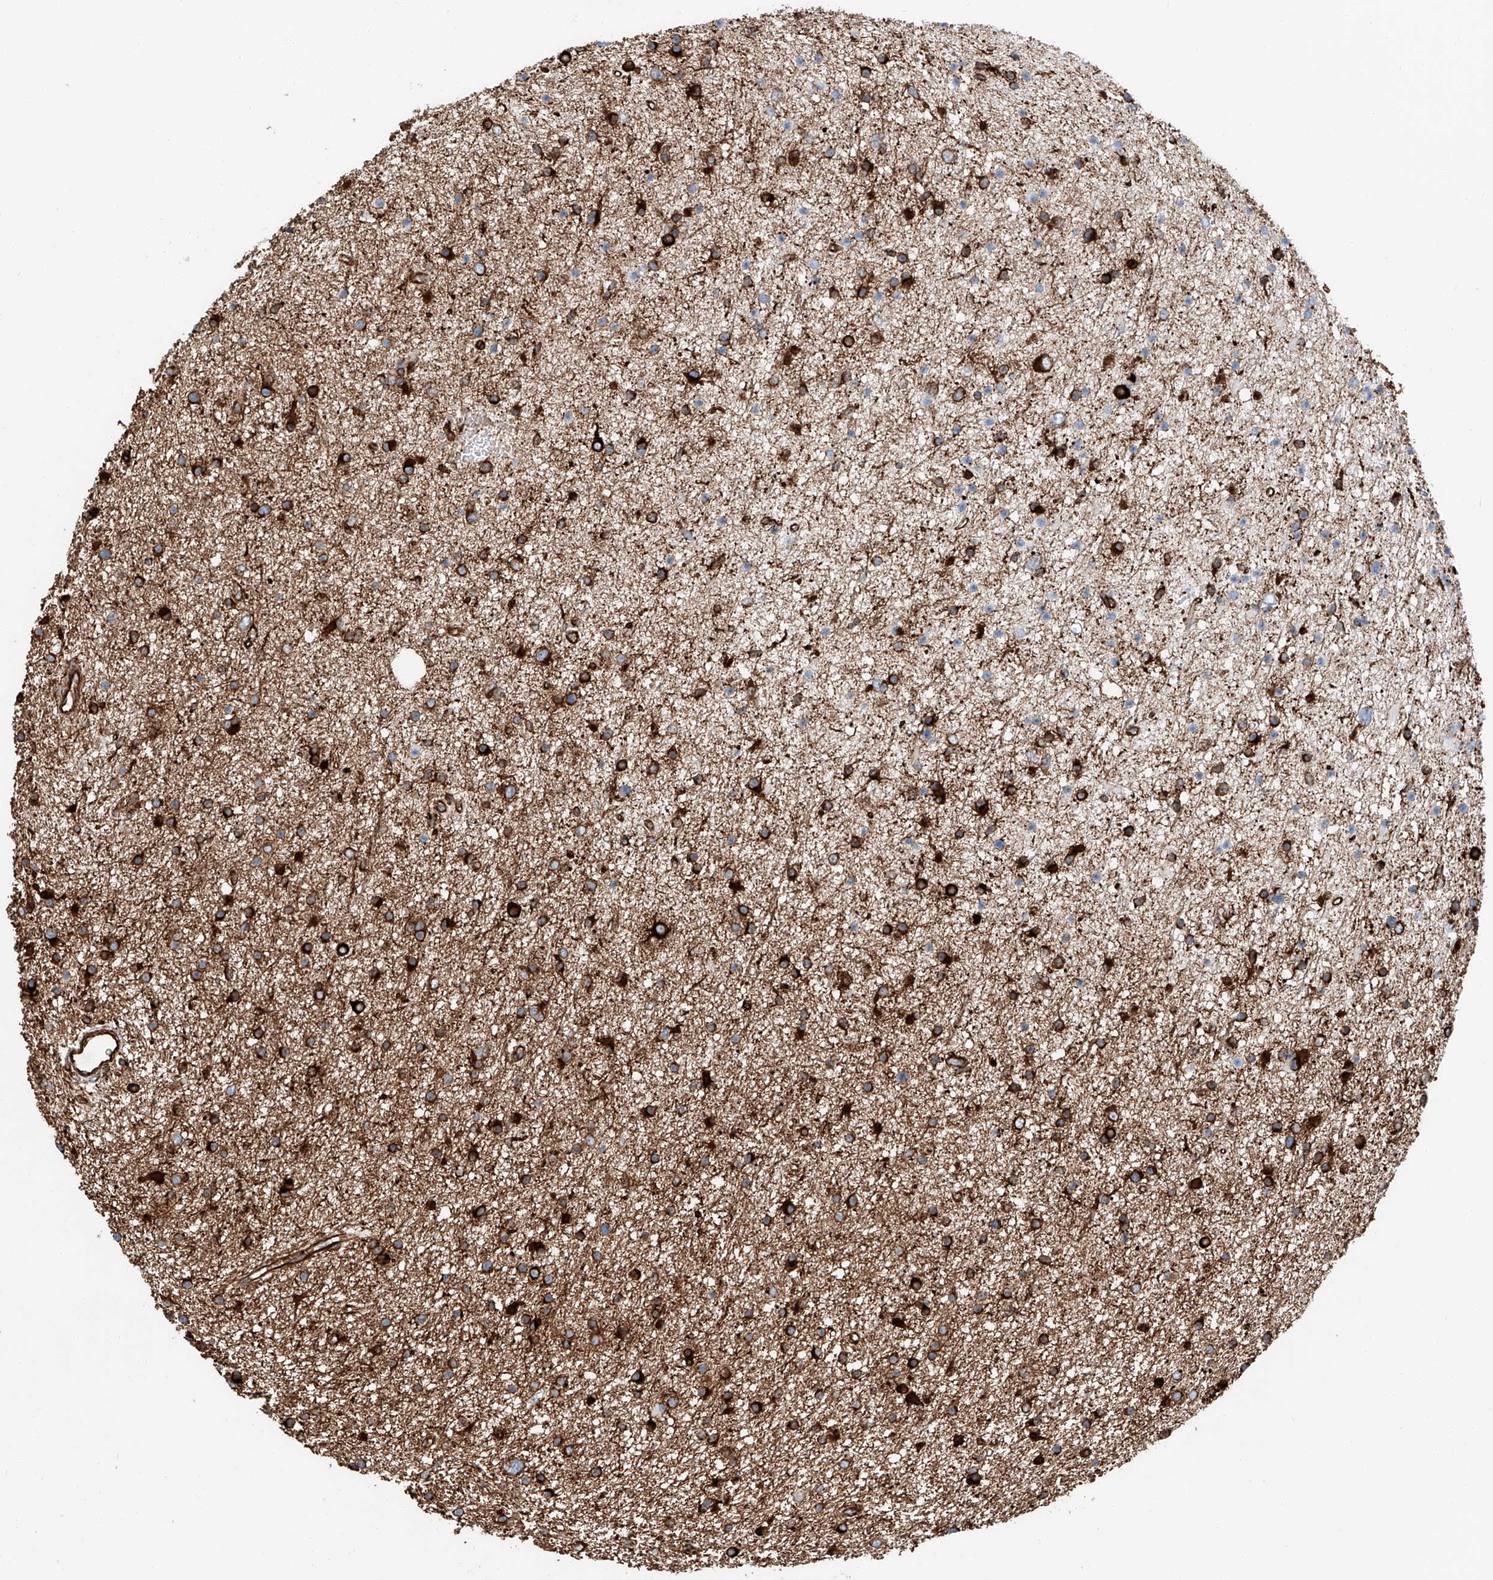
{"staining": {"intensity": "moderate", "quantity": "25%-75%", "location": "cytoplasmic/membranous"}, "tissue": "glioma", "cell_type": "Tumor cells", "image_type": "cancer", "snomed": [{"axis": "morphology", "description": "Glioma, malignant, Low grade"}, {"axis": "topography", "description": "Cerebral cortex"}], "caption": "Immunohistochemistry (IHC) photomicrograph of neoplastic tissue: human glioma stained using IHC reveals medium levels of moderate protein expression localized specifically in the cytoplasmic/membranous of tumor cells, appearing as a cytoplasmic/membranous brown color.", "gene": "ZNF804A", "patient": {"sex": "female", "age": 39}}